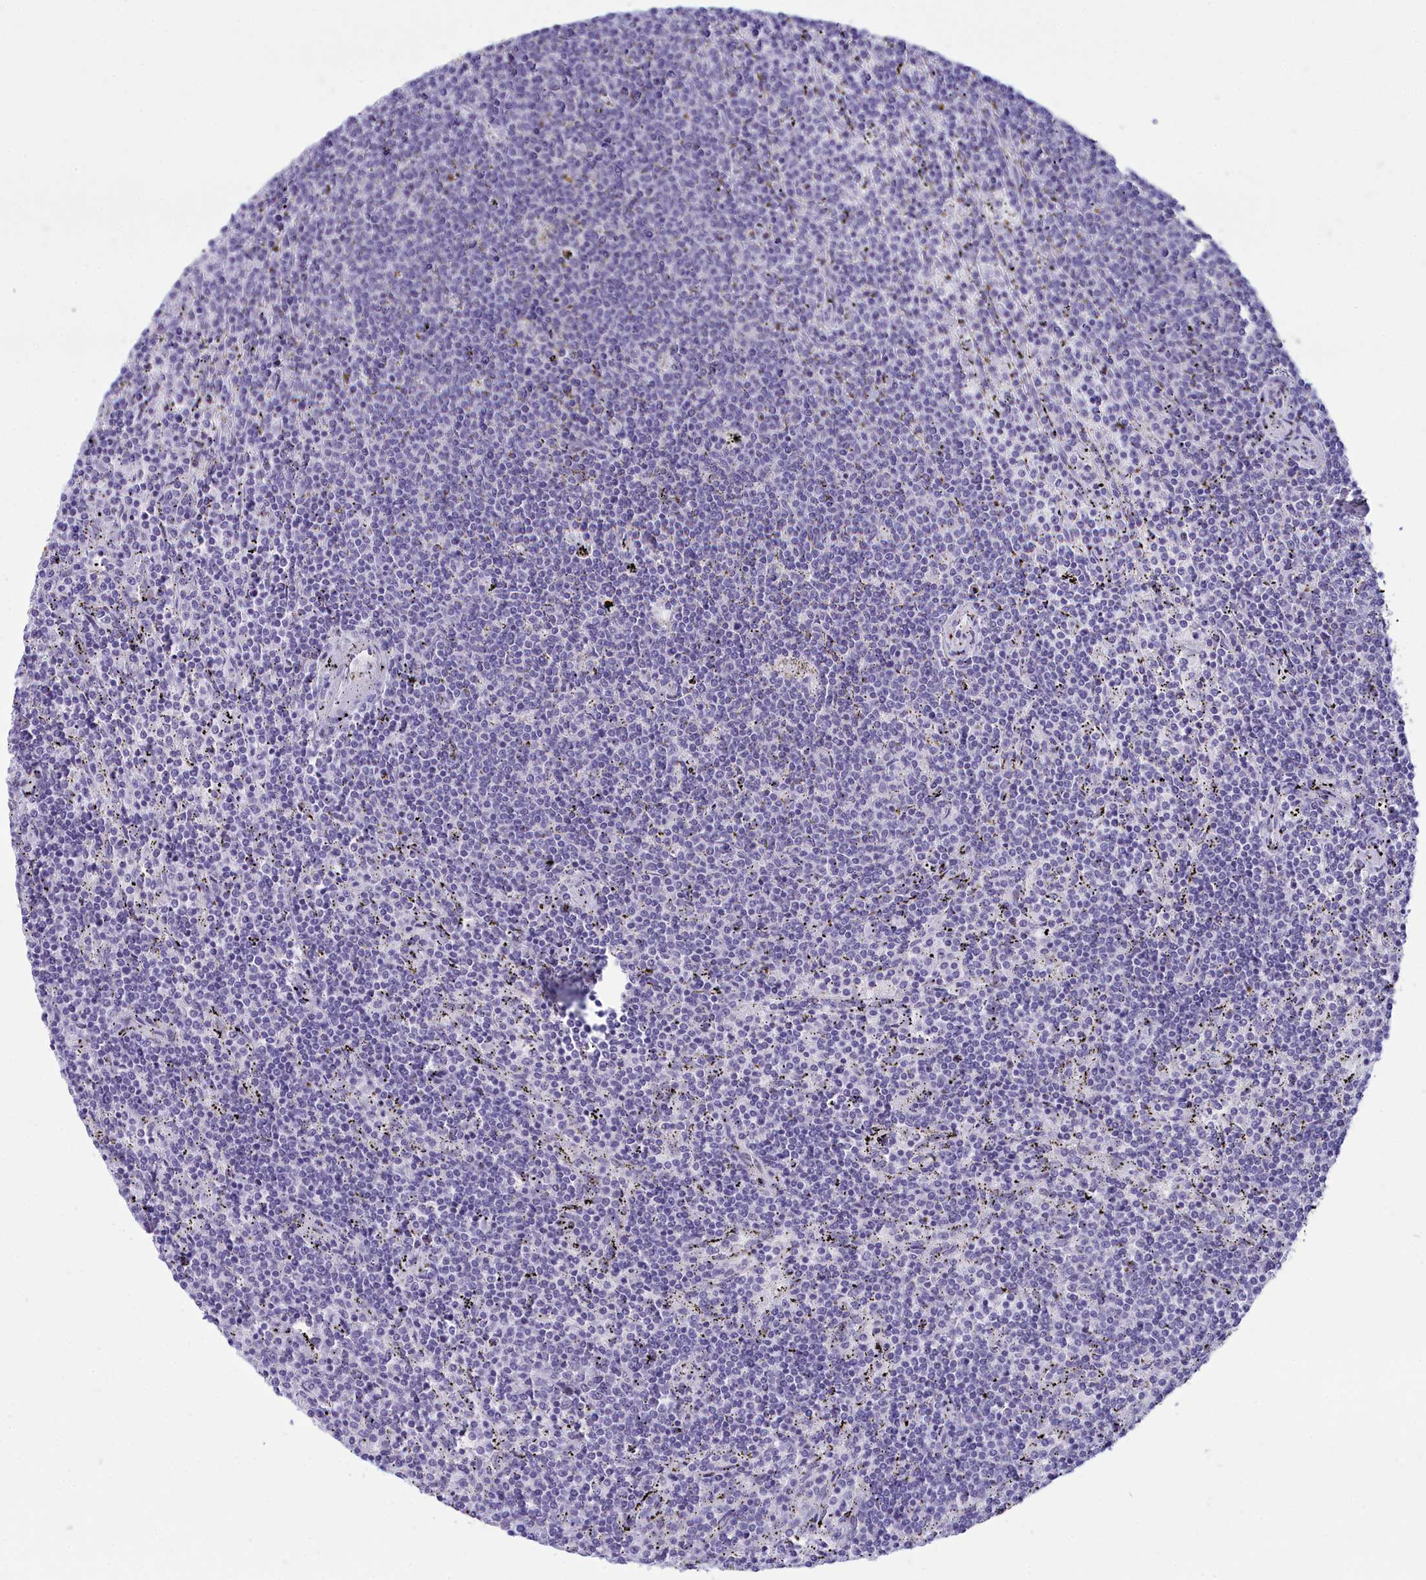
{"staining": {"intensity": "negative", "quantity": "none", "location": "none"}, "tissue": "lymphoma", "cell_type": "Tumor cells", "image_type": "cancer", "snomed": [{"axis": "morphology", "description": "Malignant lymphoma, non-Hodgkin's type, Low grade"}, {"axis": "topography", "description": "Spleen"}], "caption": "Malignant lymphoma, non-Hodgkin's type (low-grade) was stained to show a protein in brown. There is no significant staining in tumor cells.", "gene": "SNX20", "patient": {"sex": "female", "age": 50}}